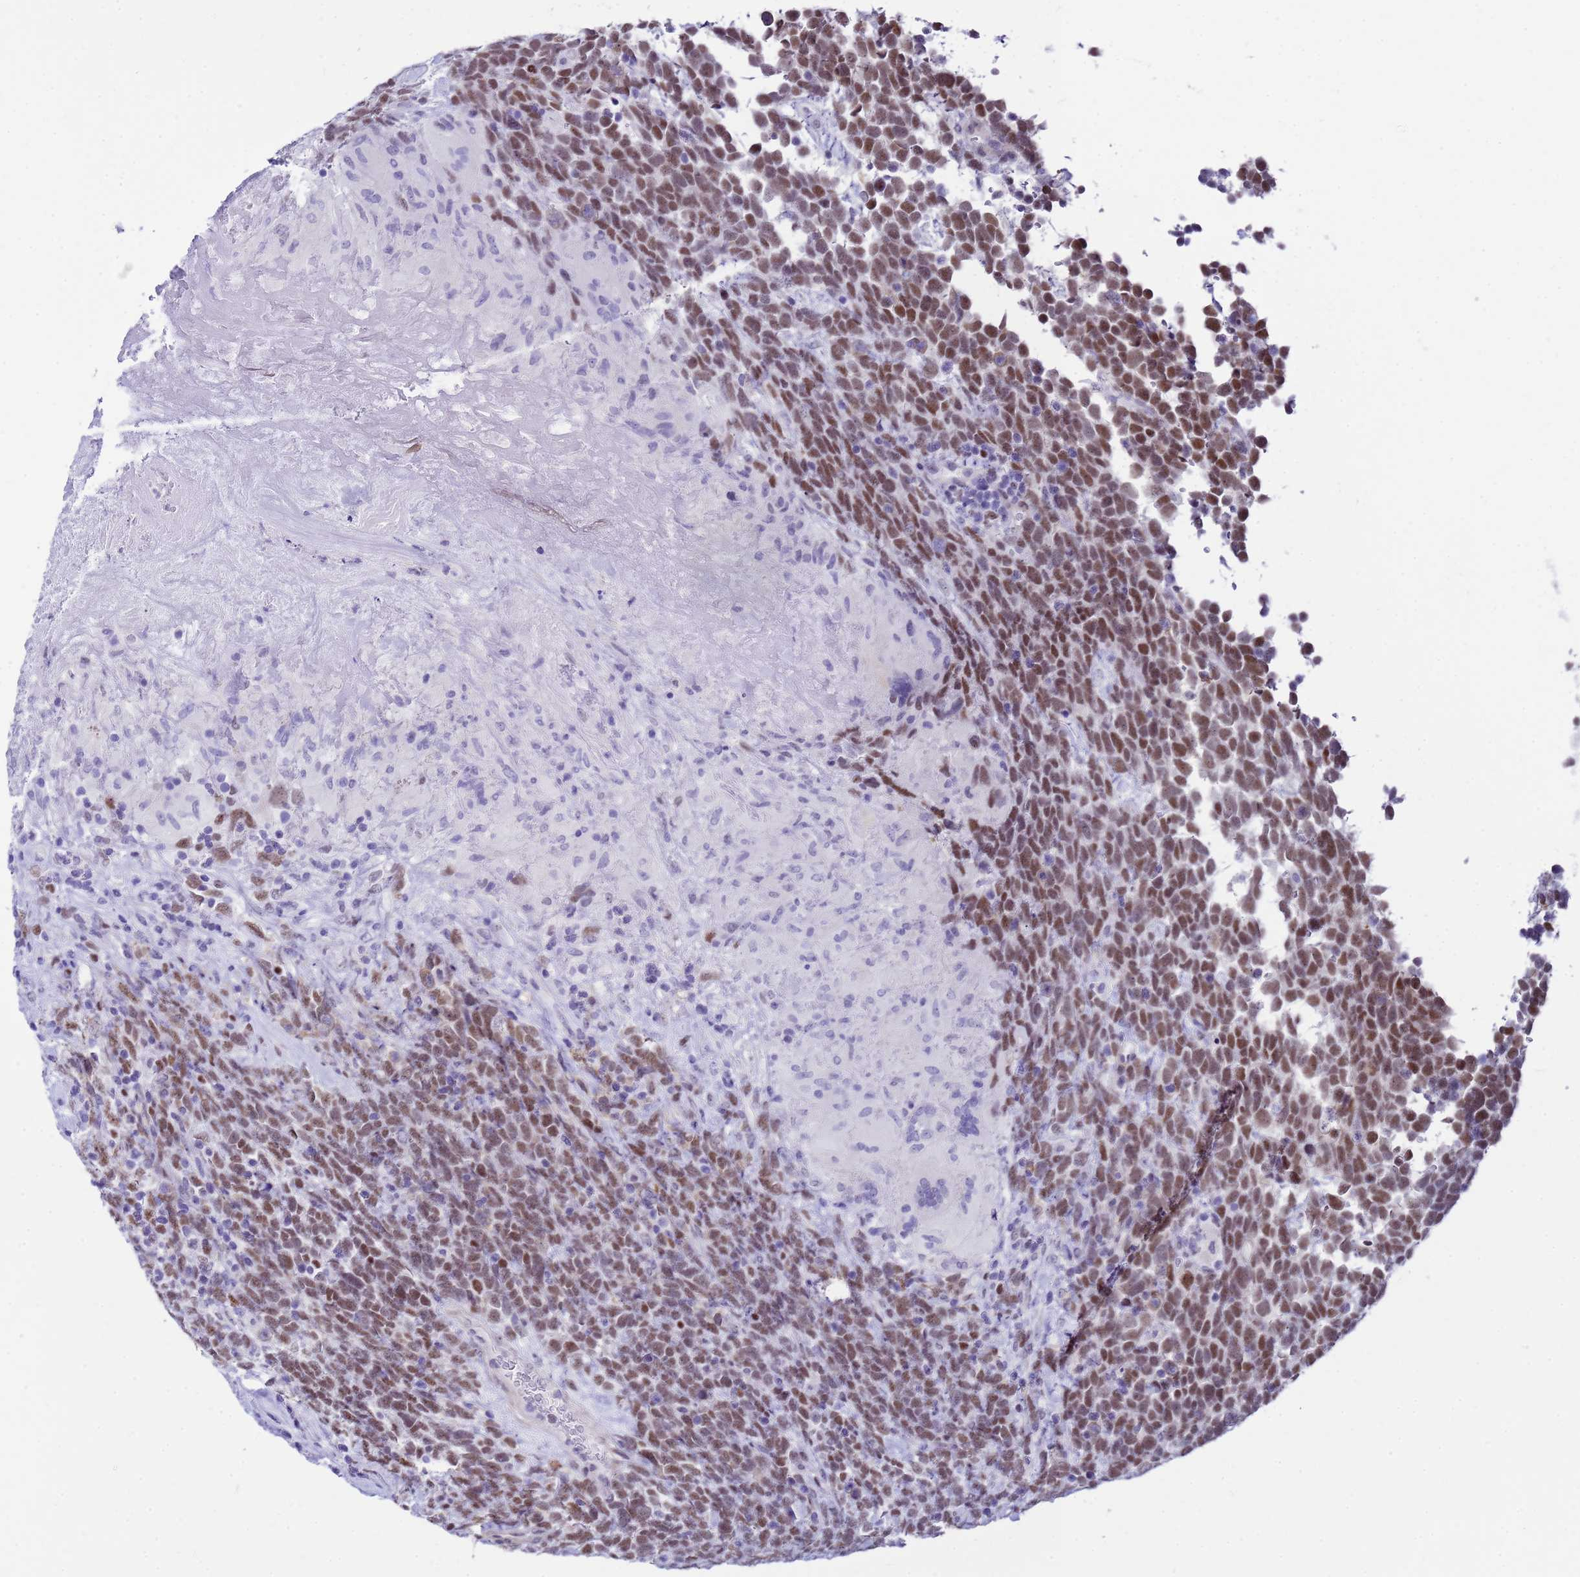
{"staining": {"intensity": "moderate", "quantity": ">75%", "location": "nuclear"}, "tissue": "urothelial cancer", "cell_type": "Tumor cells", "image_type": "cancer", "snomed": [{"axis": "morphology", "description": "Urothelial carcinoma, High grade"}, {"axis": "topography", "description": "Urinary bladder"}], "caption": "Protein staining exhibits moderate nuclear staining in approximately >75% of tumor cells in high-grade urothelial carcinoma.", "gene": "BCL7A", "patient": {"sex": "female", "age": 82}}